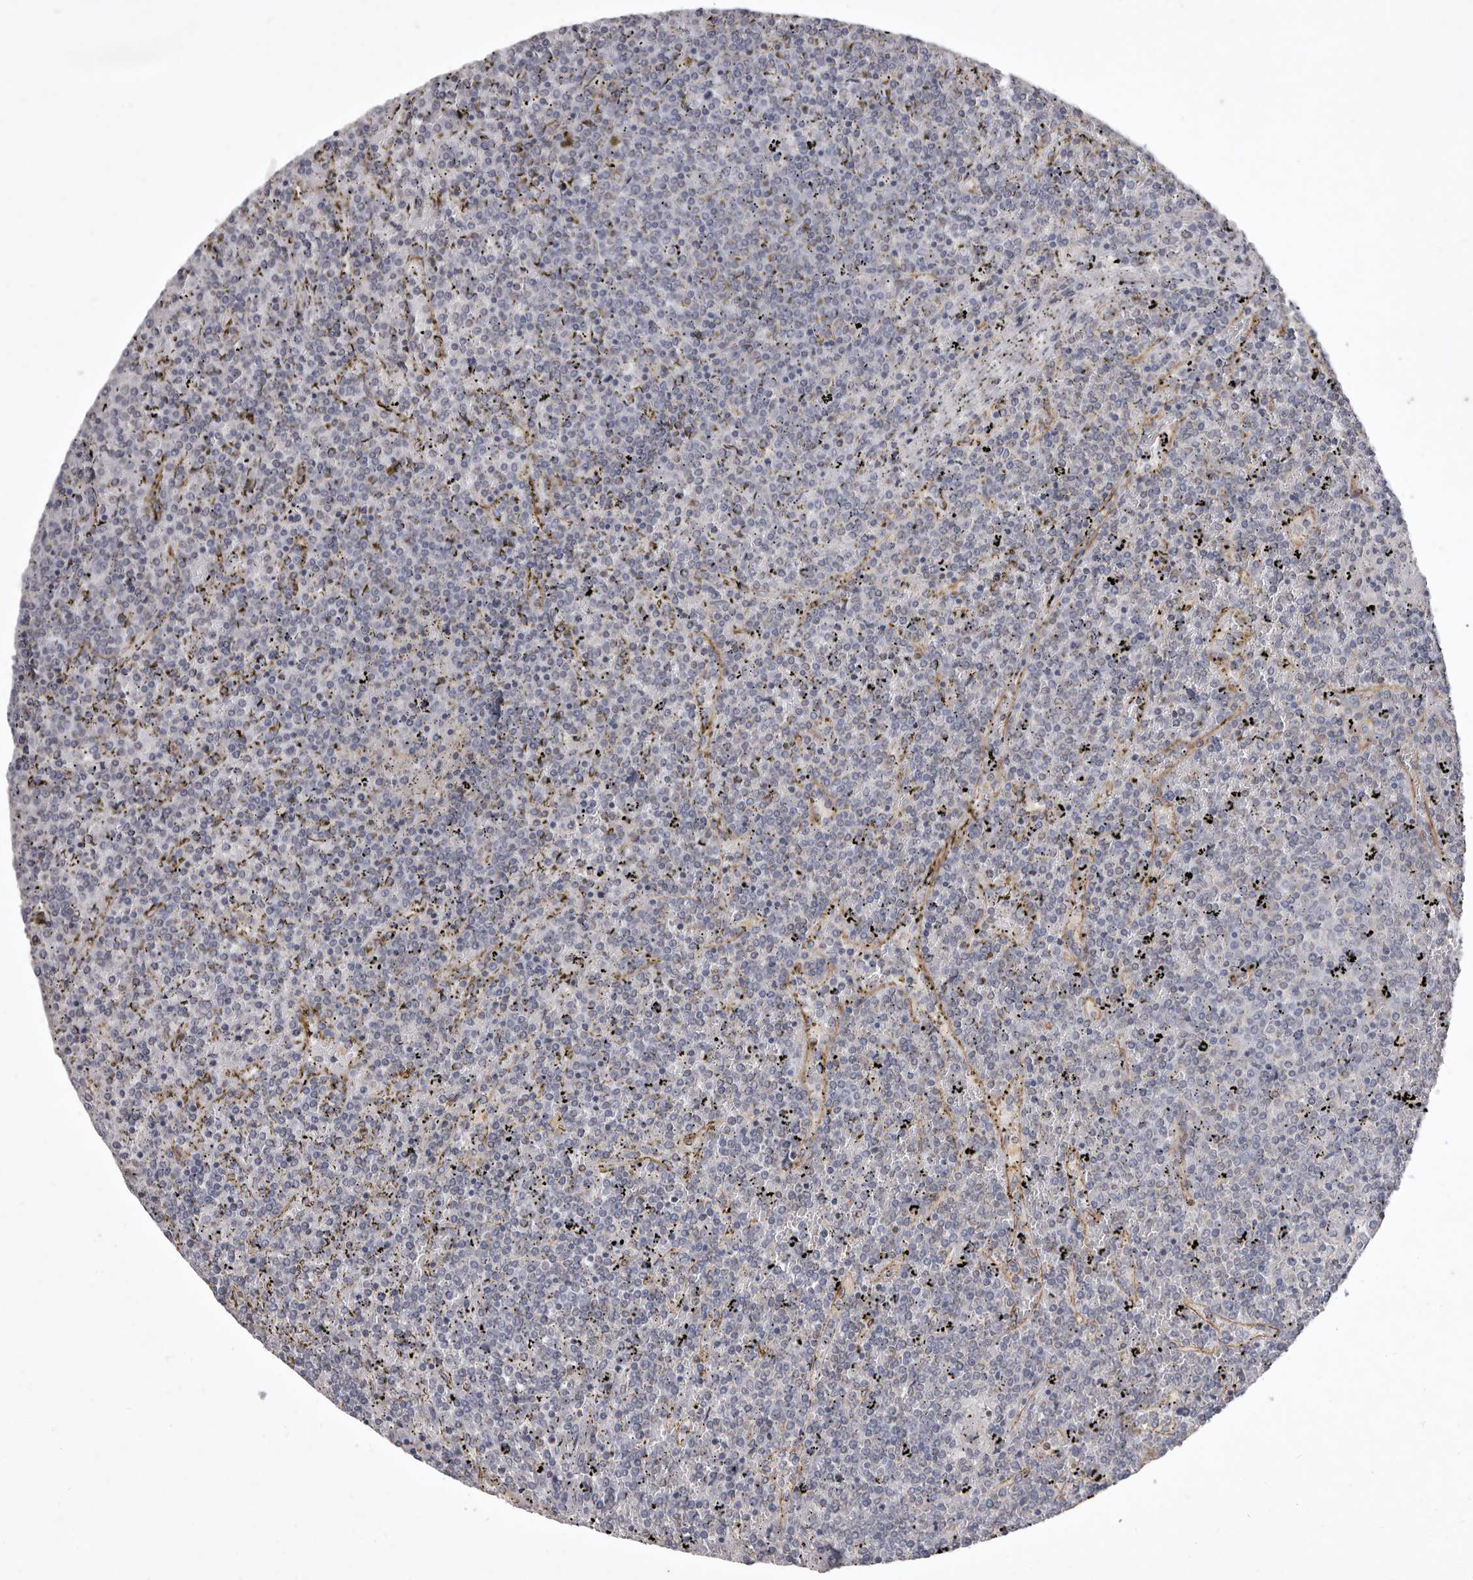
{"staining": {"intensity": "negative", "quantity": "none", "location": "none"}, "tissue": "lymphoma", "cell_type": "Tumor cells", "image_type": "cancer", "snomed": [{"axis": "morphology", "description": "Malignant lymphoma, non-Hodgkin's type, Low grade"}, {"axis": "topography", "description": "Spleen"}], "caption": "Immunohistochemical staining of malignant lymphoma, non-Hodgkin's type (low-grade) reveals no significant staining in tumor cells.", "gene": "P2RX6", "patient": {"sex": "female", "age": 19}}